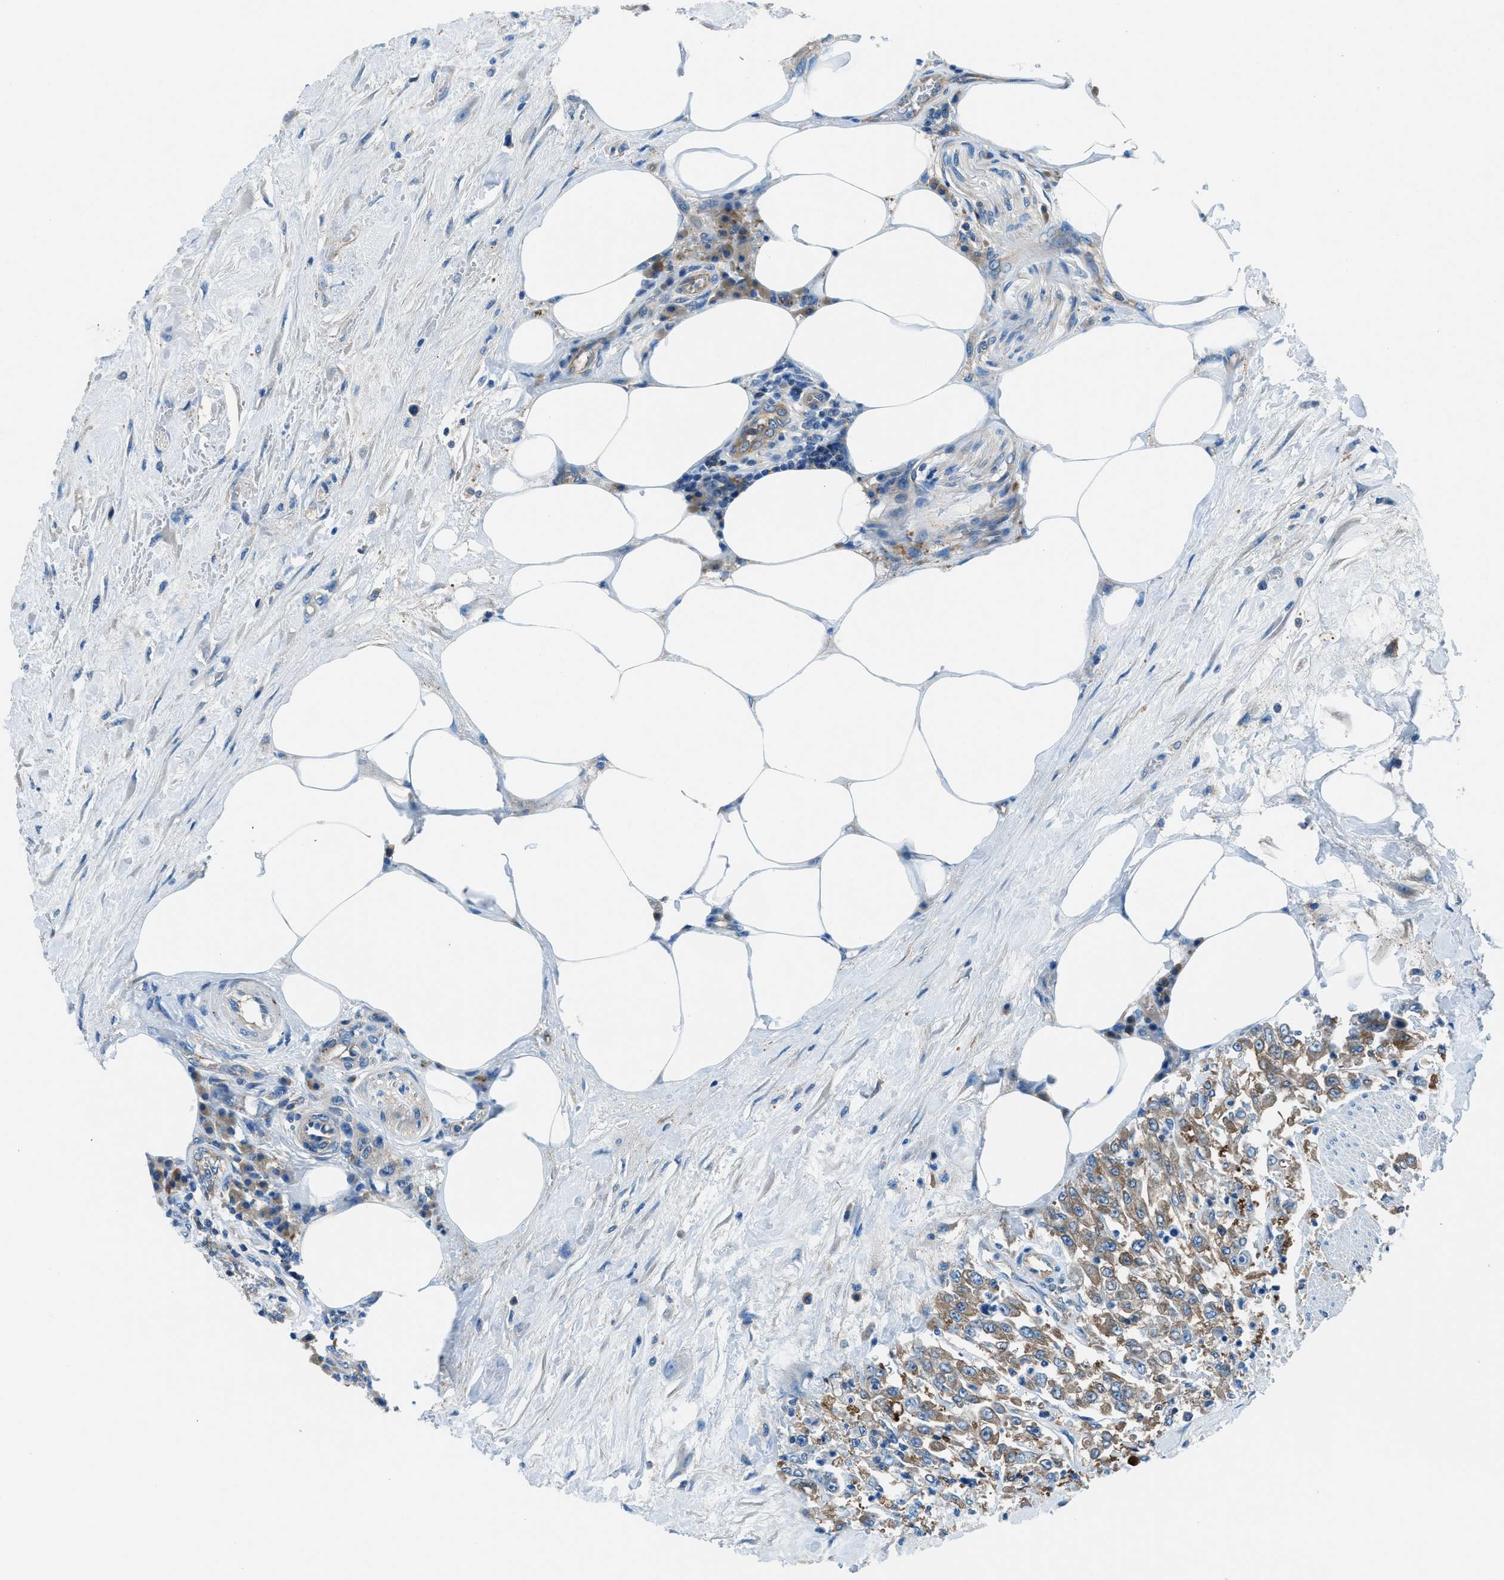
{"staining": {"intensity": "moderate", "quantity": ">75%", "location": "cytoplasmic/membranous"}, "tissue": "urothelial cancer", "cell_type": "Tumor cells", "image_type": "cancer", "snomed": [{"axis": "morphology", "description": "Urothelial carcinoma, High grade"}, {"axis": "topography", "description": "Urinary bladder"}], "caption": "Protein expression analysis of human high-grade urothelial carcinoma reveals moderate cytoplasmic/membranous staining in about >75% of tumor cells. (DAB IHC with brightfield microscopy, high magnification).", "gene": "SARS1", "patient": {"sex": "male", "age": 46}}